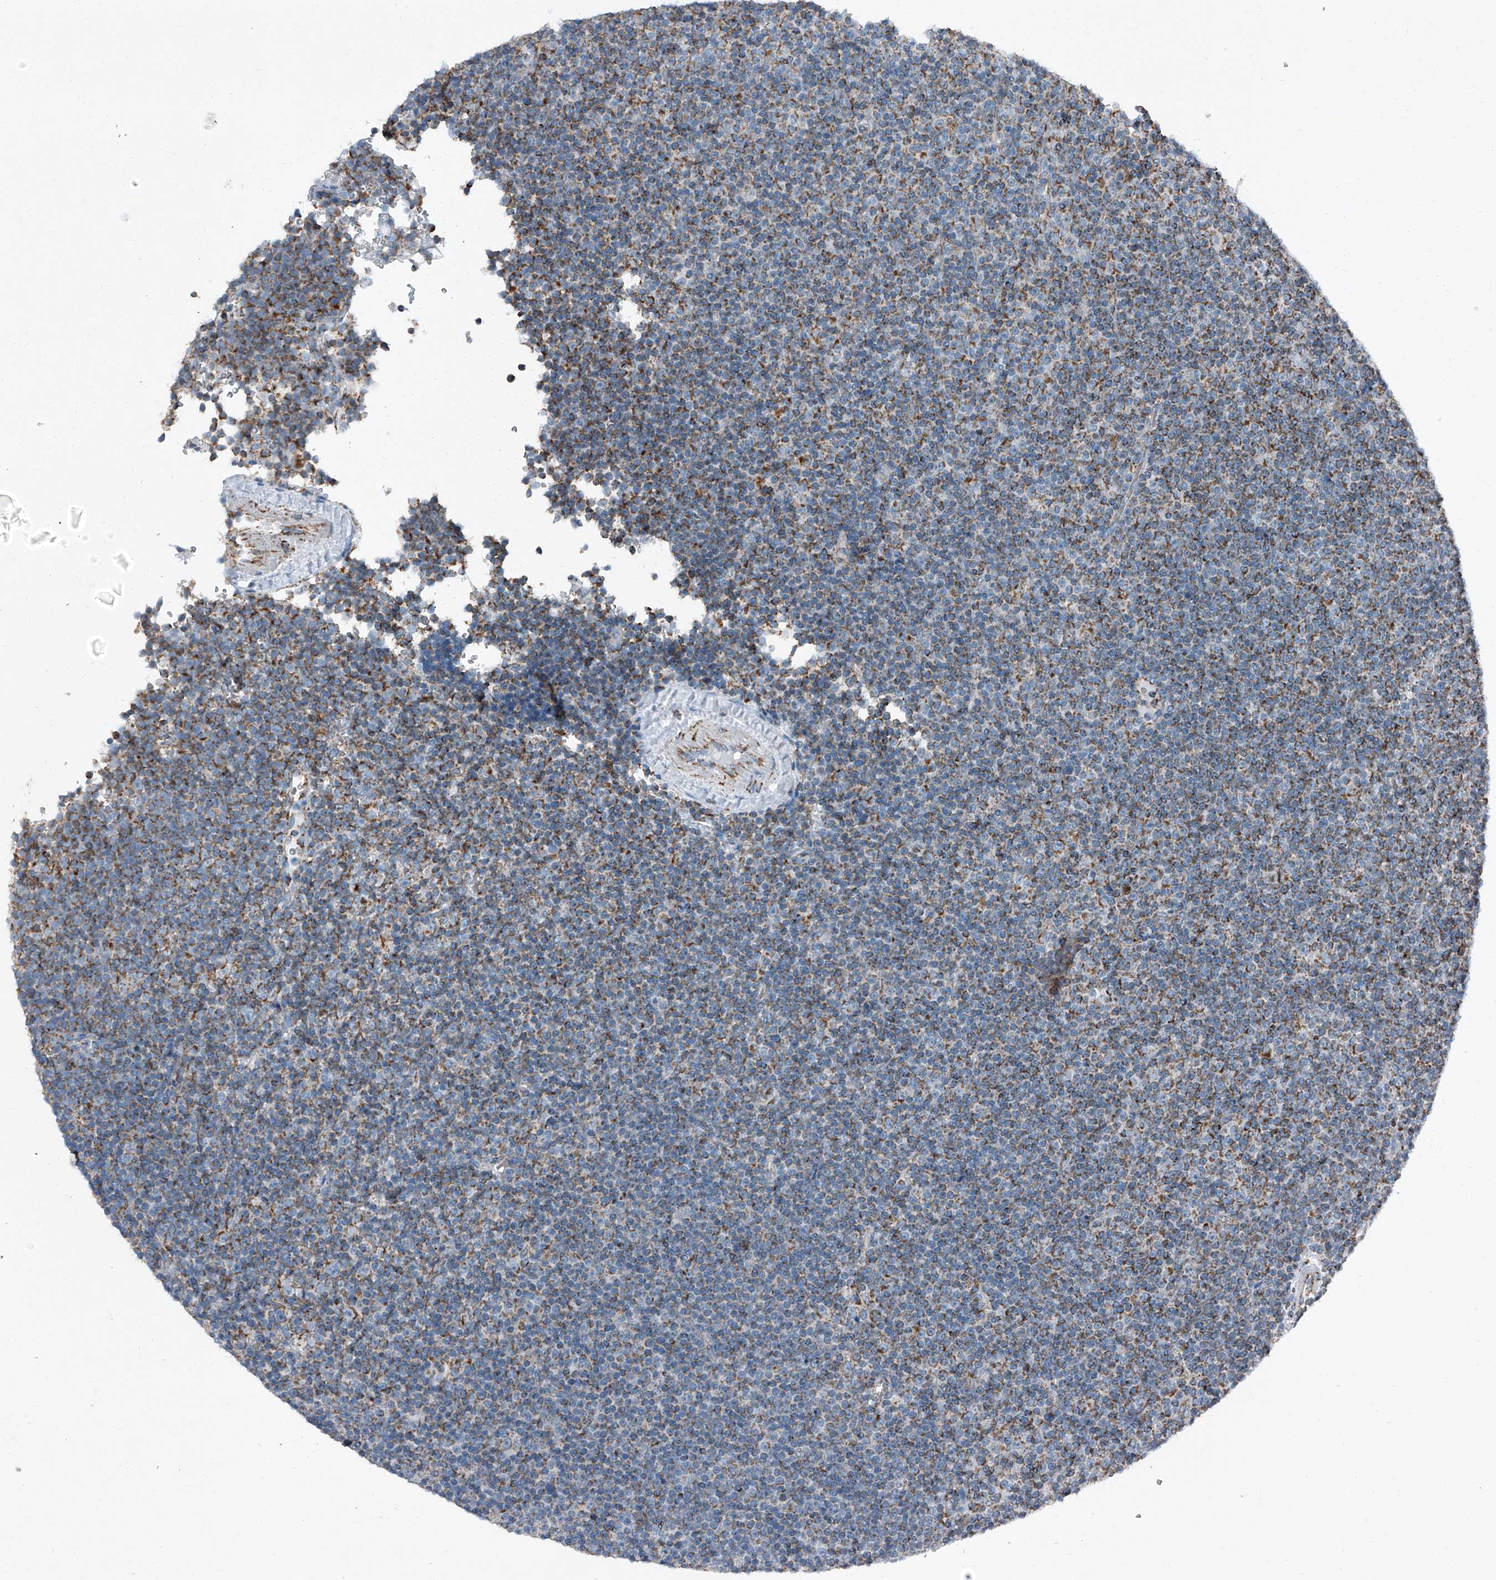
{"staining": {"intensity": "moderate", "quantity": "<25%", "location": "cytoplasmic/membranous"}, "tissue": "lymphoma", "cell_type": "Tumor cells", "image_type": "cancer", "snomed": [{"axis": "morphology", "description": "Malignant lymphoma, non-Hodgkin's type, Low grade"}, {"axis": "topography", "description": "Lymph node"}], "caption": "Lymphoma tissue reveals moderate cytoplasmic/membranous staining in approximately <25% of tumor cells (DAB IHC with brightfield microscopy, high magnification).", "gene": "CHRNA7", "patient": {"sex": "female", "age": 67}}